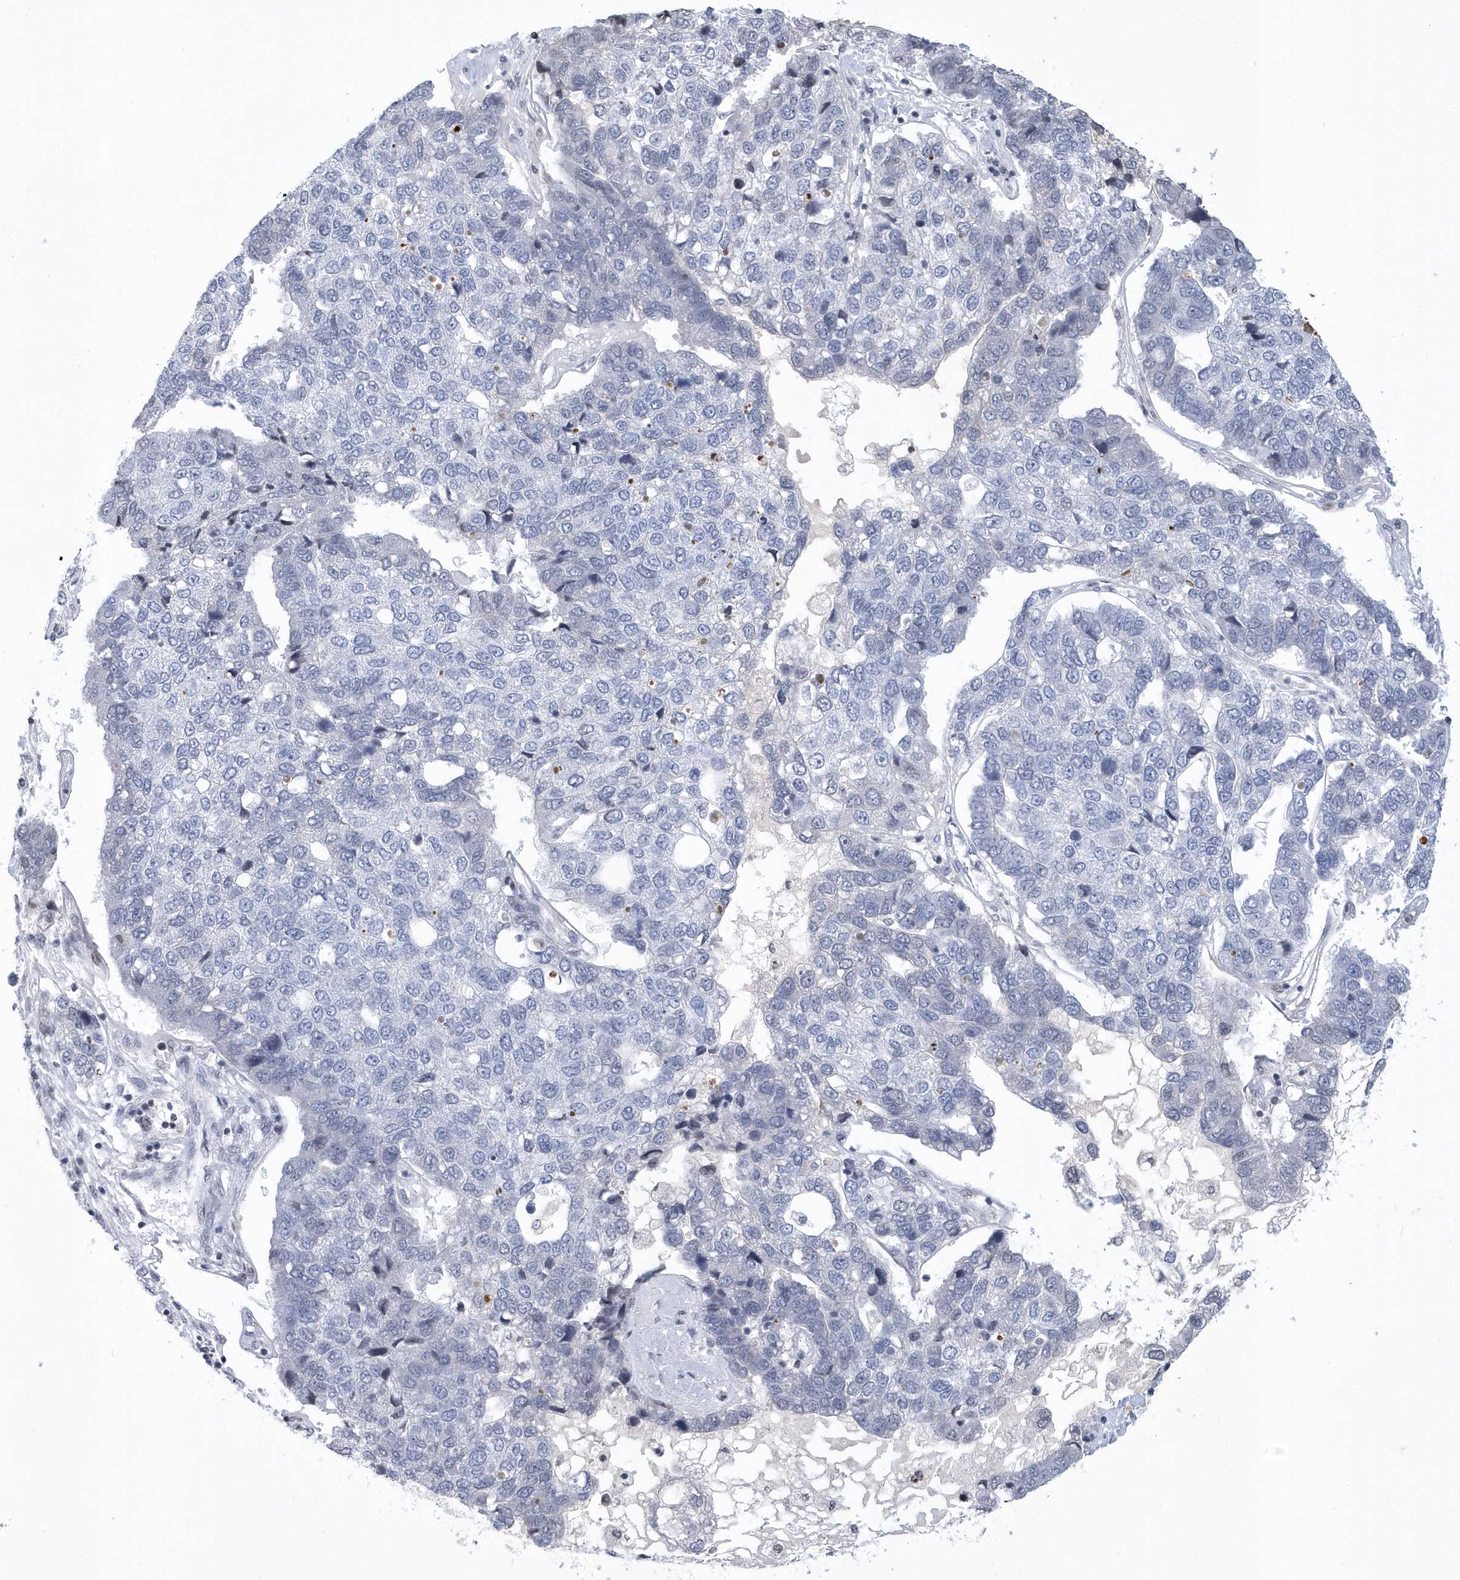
{"staining": {"intensity": "negative", "quantity": "none", "location": "none"}, "tissue": "pancreatic cancer", "cell_type": "Tumor cells", "image_type": "cancer", "snomed": [{"axis": "morphology", "description": "Adenocarcinoma, NOS"}, {"axis": "topography", "description": "Pancreas"}], "caption": "Immunohistochemistry photomicrograph of pancreatic adenocarcinoma stained for a protein (brown), which reveals no expression in tumor cells.", "gene": "VWA5B2", "patient": {"sex": "female", "age": 61}}